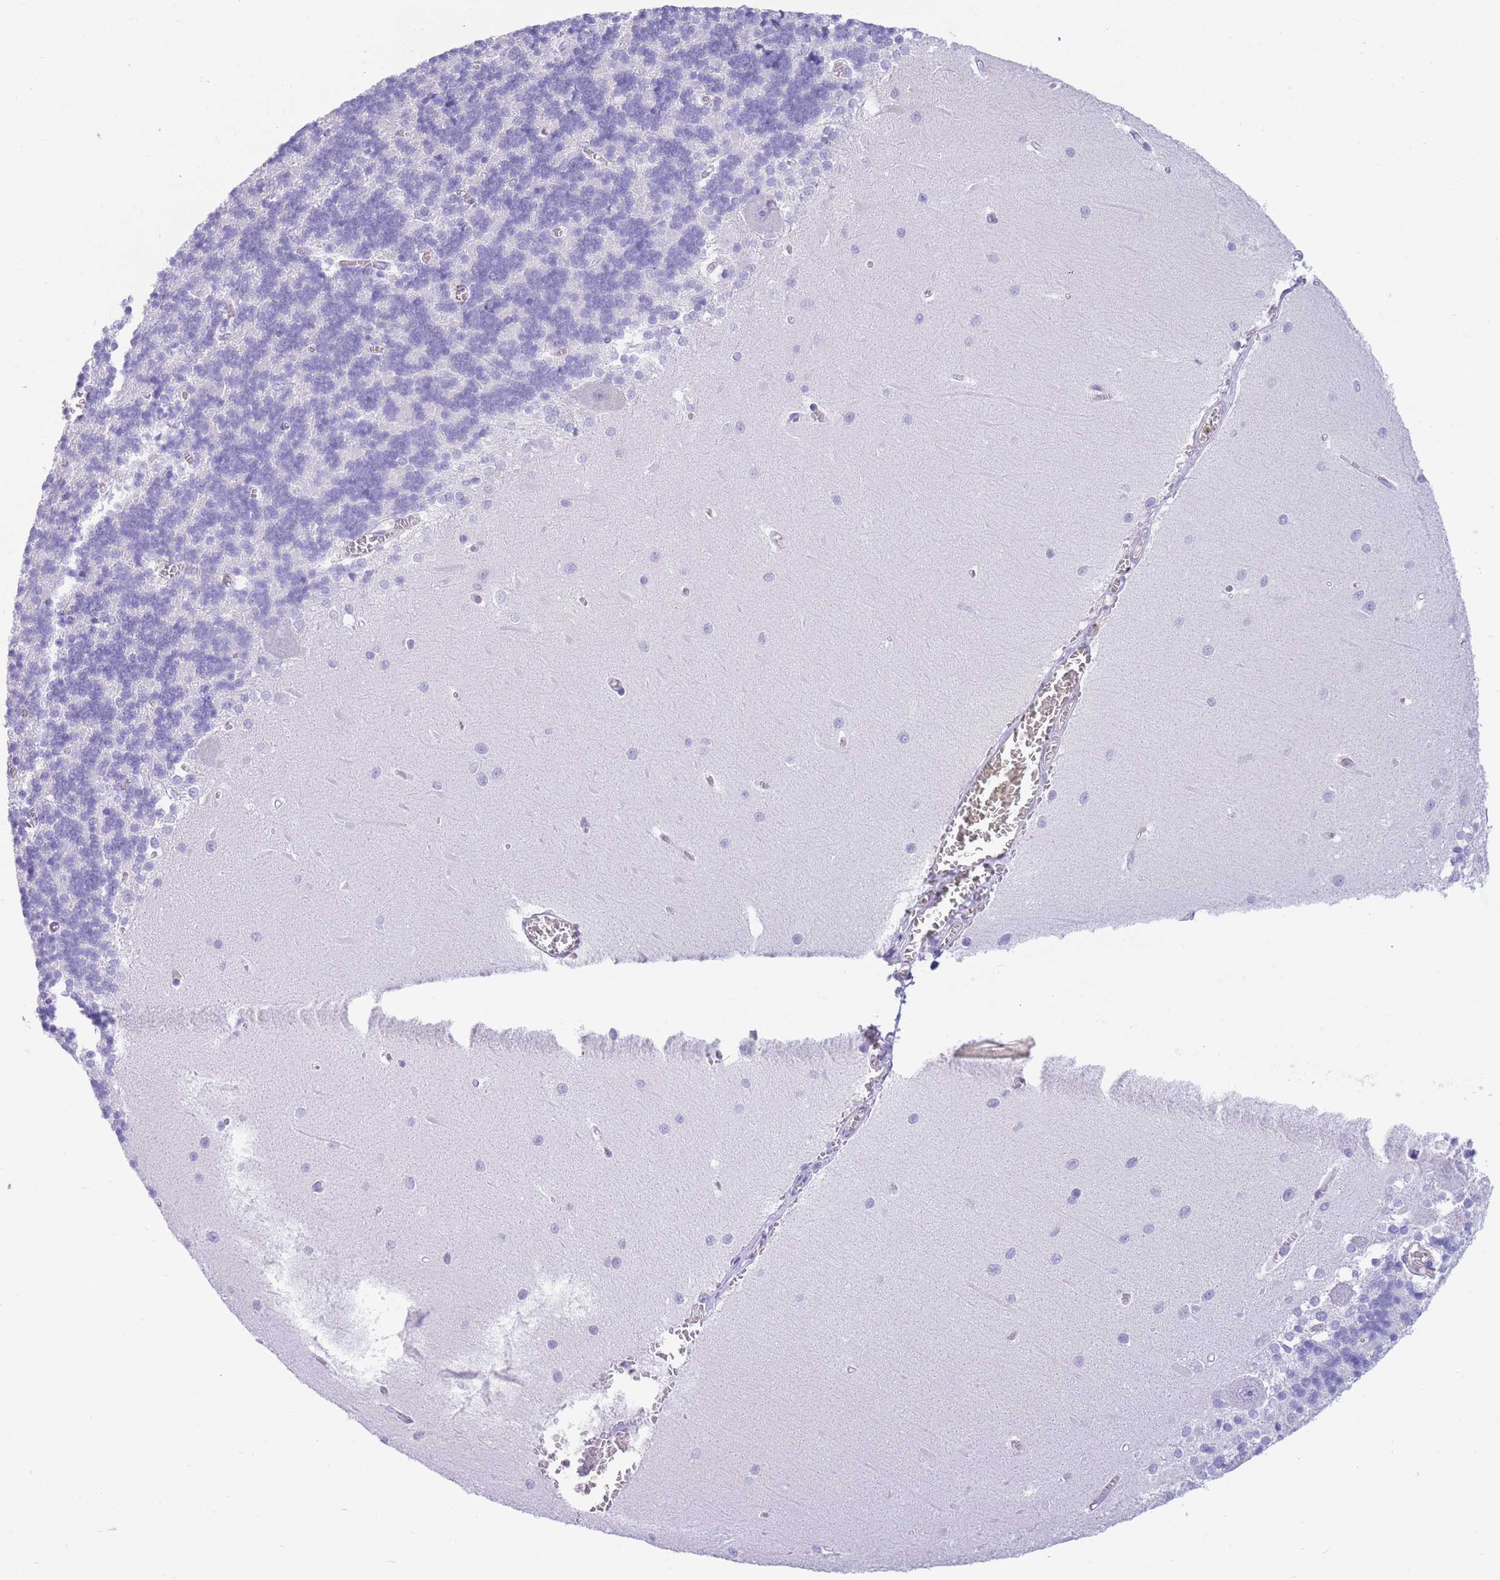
{"staining": {"intensity": "negative", "quantity": "none", "location": "none"}, "tissue": "cerebellum", "cell_type": "Cells in granular layer", "image_type": "normal", "snomed": [{"axis": "morphology", "description": "Normal tissue, NOS"}, {"axis": "topography", "description": "Cerebellum"}], "caption": "Cells in granular layer are negative for brown protein staining in benign cerebellum. Nuclei are stained in blue.", "gene": "PLBD1", "patient": {"sex": "male", "age": 37}}